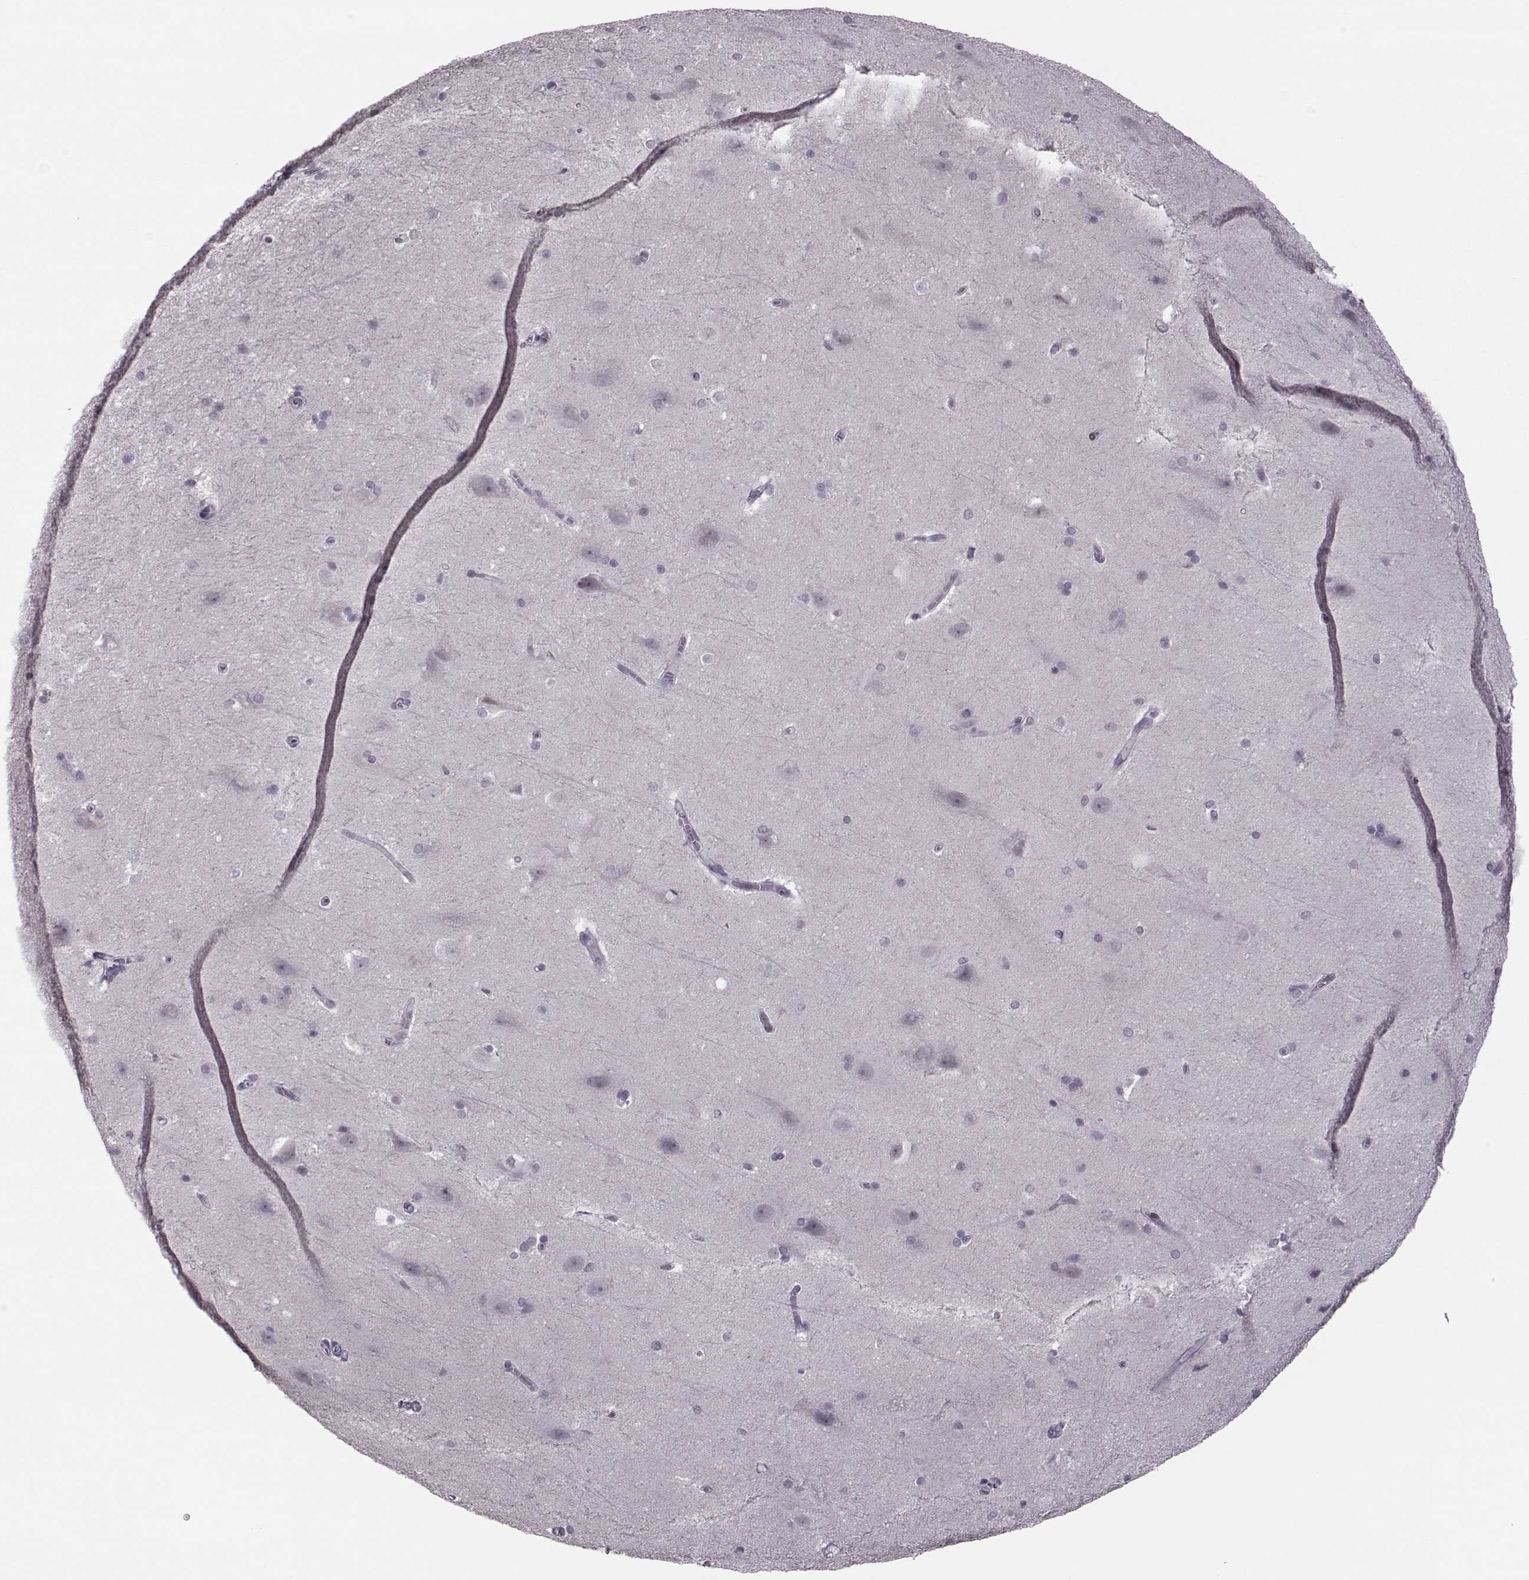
{"staining": {"intensity": "negative", "quantity": "none", "location": "none"}, "tissue": "hippocampus", "cell_type": "Glial cells", "image_type": "normal", "snomed": [{"axis": "morphology", "description": "Normal tissue, NOS"}, {"axis": "topography", "description": "Cerebral cortex"}, {"axis": "topography", "description": "Hippocampus"}], "caption": "A high-resolution micrograph shows immunohistochemistry (IHC) staining of normal hippocampus, which demonstrates no significant expression in glial cells.", "gene": "LIN28A", "patient": {"sex": "female", "age": 19}}